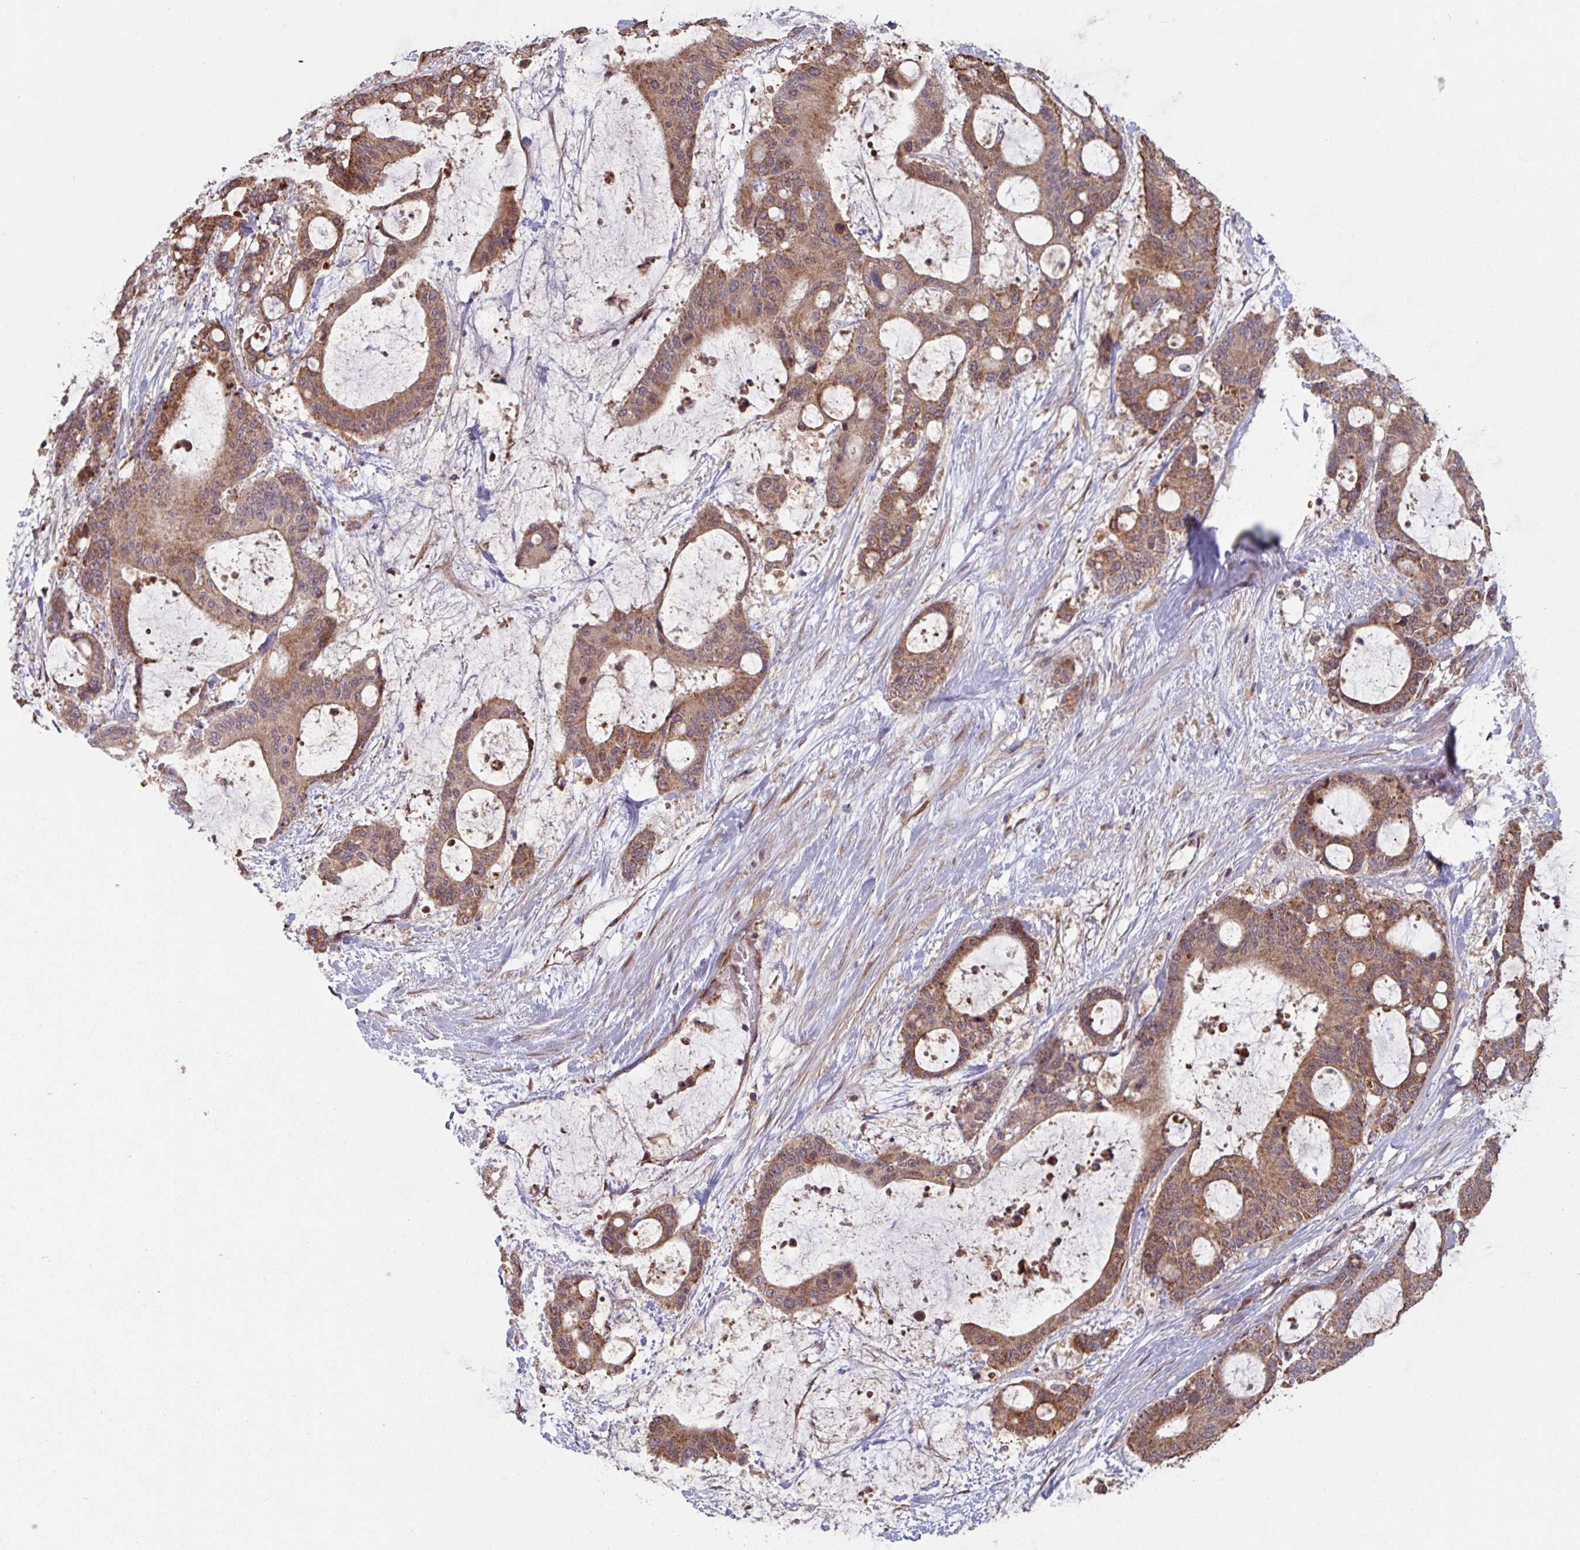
{"staining": {"intensity": "moderate", "quantity": ">75%", "location": "cytoplasmic/membranous"}, "tissue": "liver cancer", "cell_type": "Tumor cells", "image_type": "cancer", "snomed": [{"axis": "morphology", "description": "Normal tissue, NOS"}, {"axis": "morphology", "description": "Cholangiocarcinoma"}, {"axis": "topography", "description": "Liver"}, {"axis": "topography", "description": "Peripheral nerve tissue"}], "caption": "Cholangiocarcinoma (liver) stained with immunohistochemistry (IHC) exhibits moderate cytoplasmic/membranous positivity in approximately >75% of tumor cells.", "gene": "COX7C", "patient": {"sex": "female", "age": 73}}